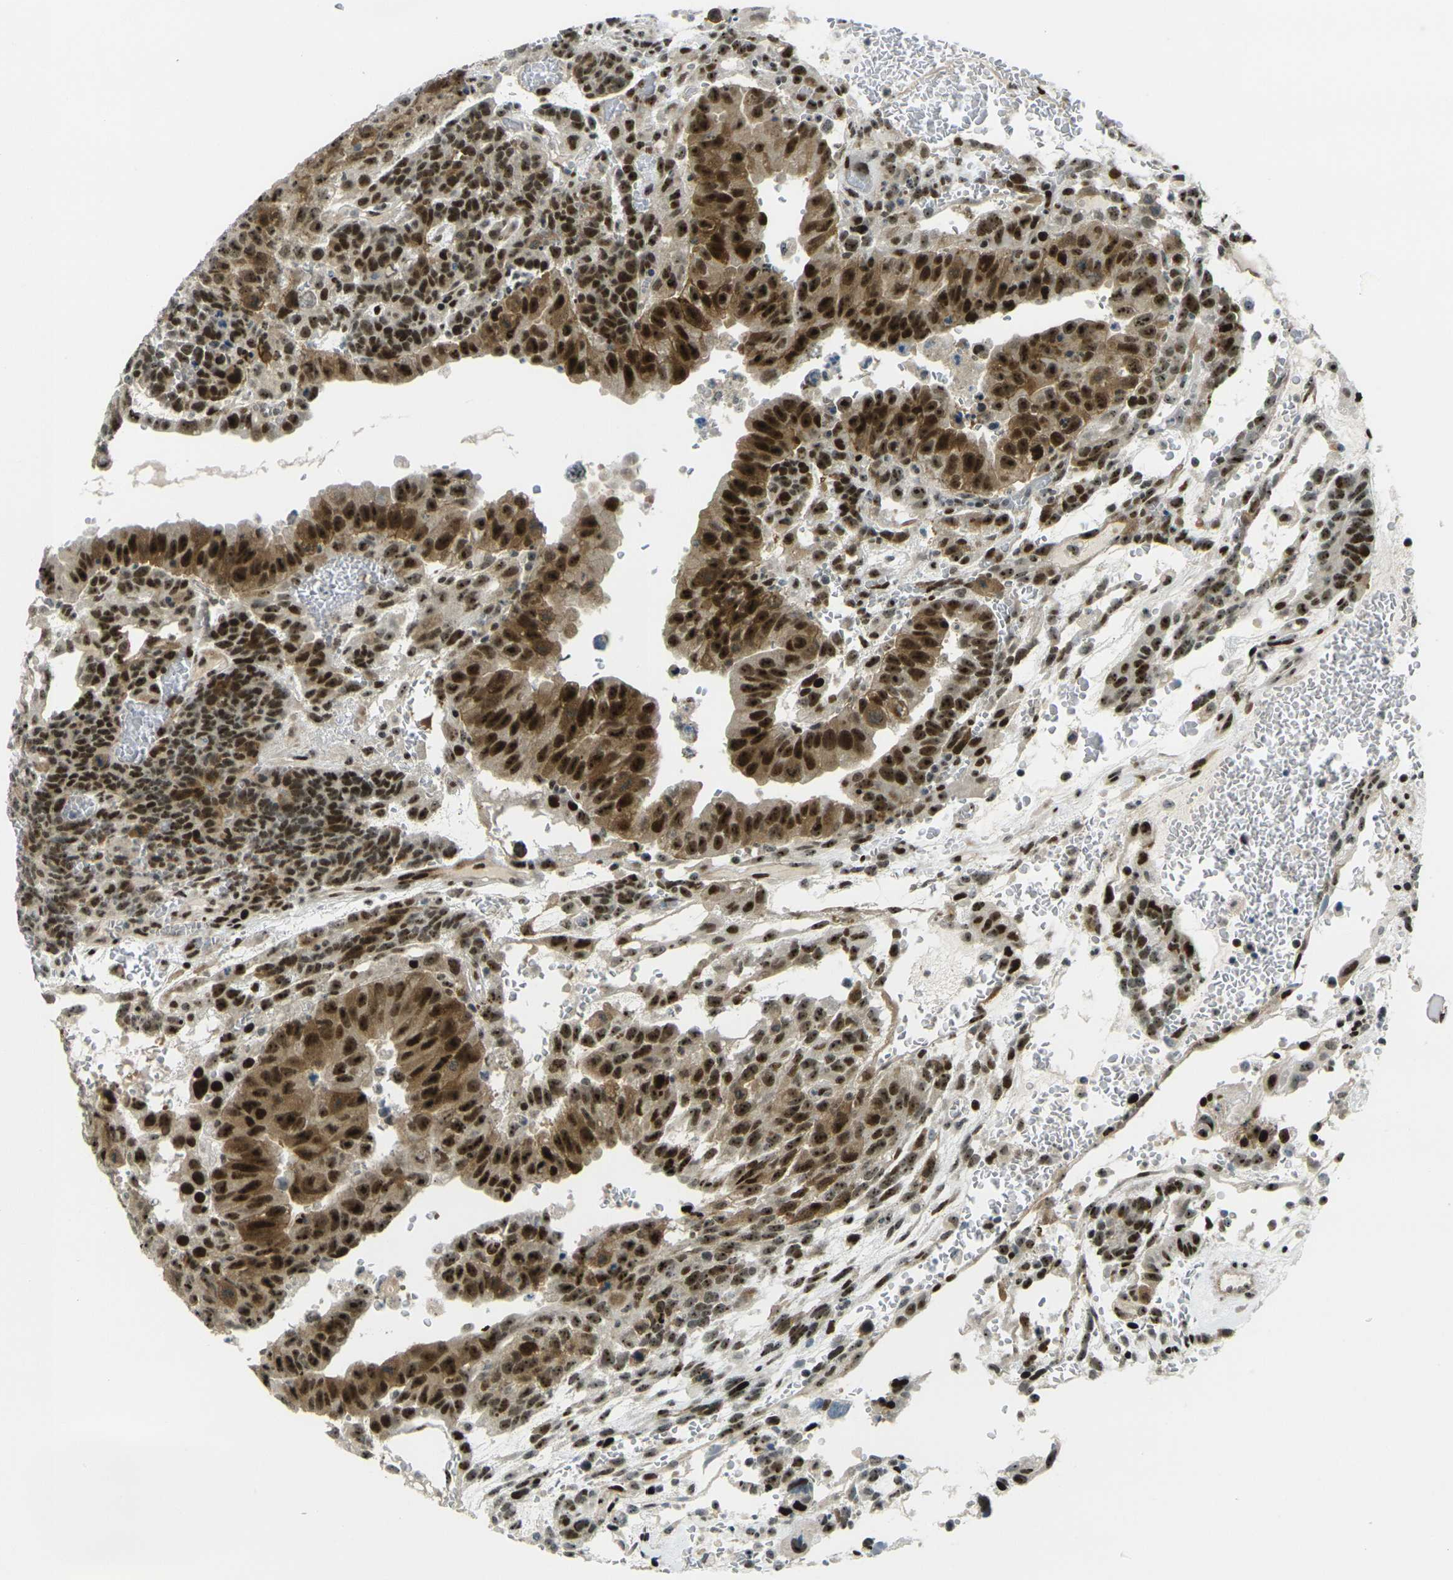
{"staining": {"intensity": "strong", "quantity": ">75%", "location": "cytoplasmic/membranous,nuclear"}, "tissue": "testis cancer", "cell_type": "Tumor cells", "image_type": "cancer", "snomed": [{"axis": "morphology", "description": "Seminoma, NOS"}, {"axis": "morphology", "description": "Carcinoma, Embryonal, NOS"}, {"axis": "topography", "description": "Testis"}], "caption": "Seminoma (testis) stained for a protein shows strong cytoplasmic/membranous and nuclear positivity in tumor cells.", "gene": "UBE2C", "patient": {"sex": "male", "age": 52}}